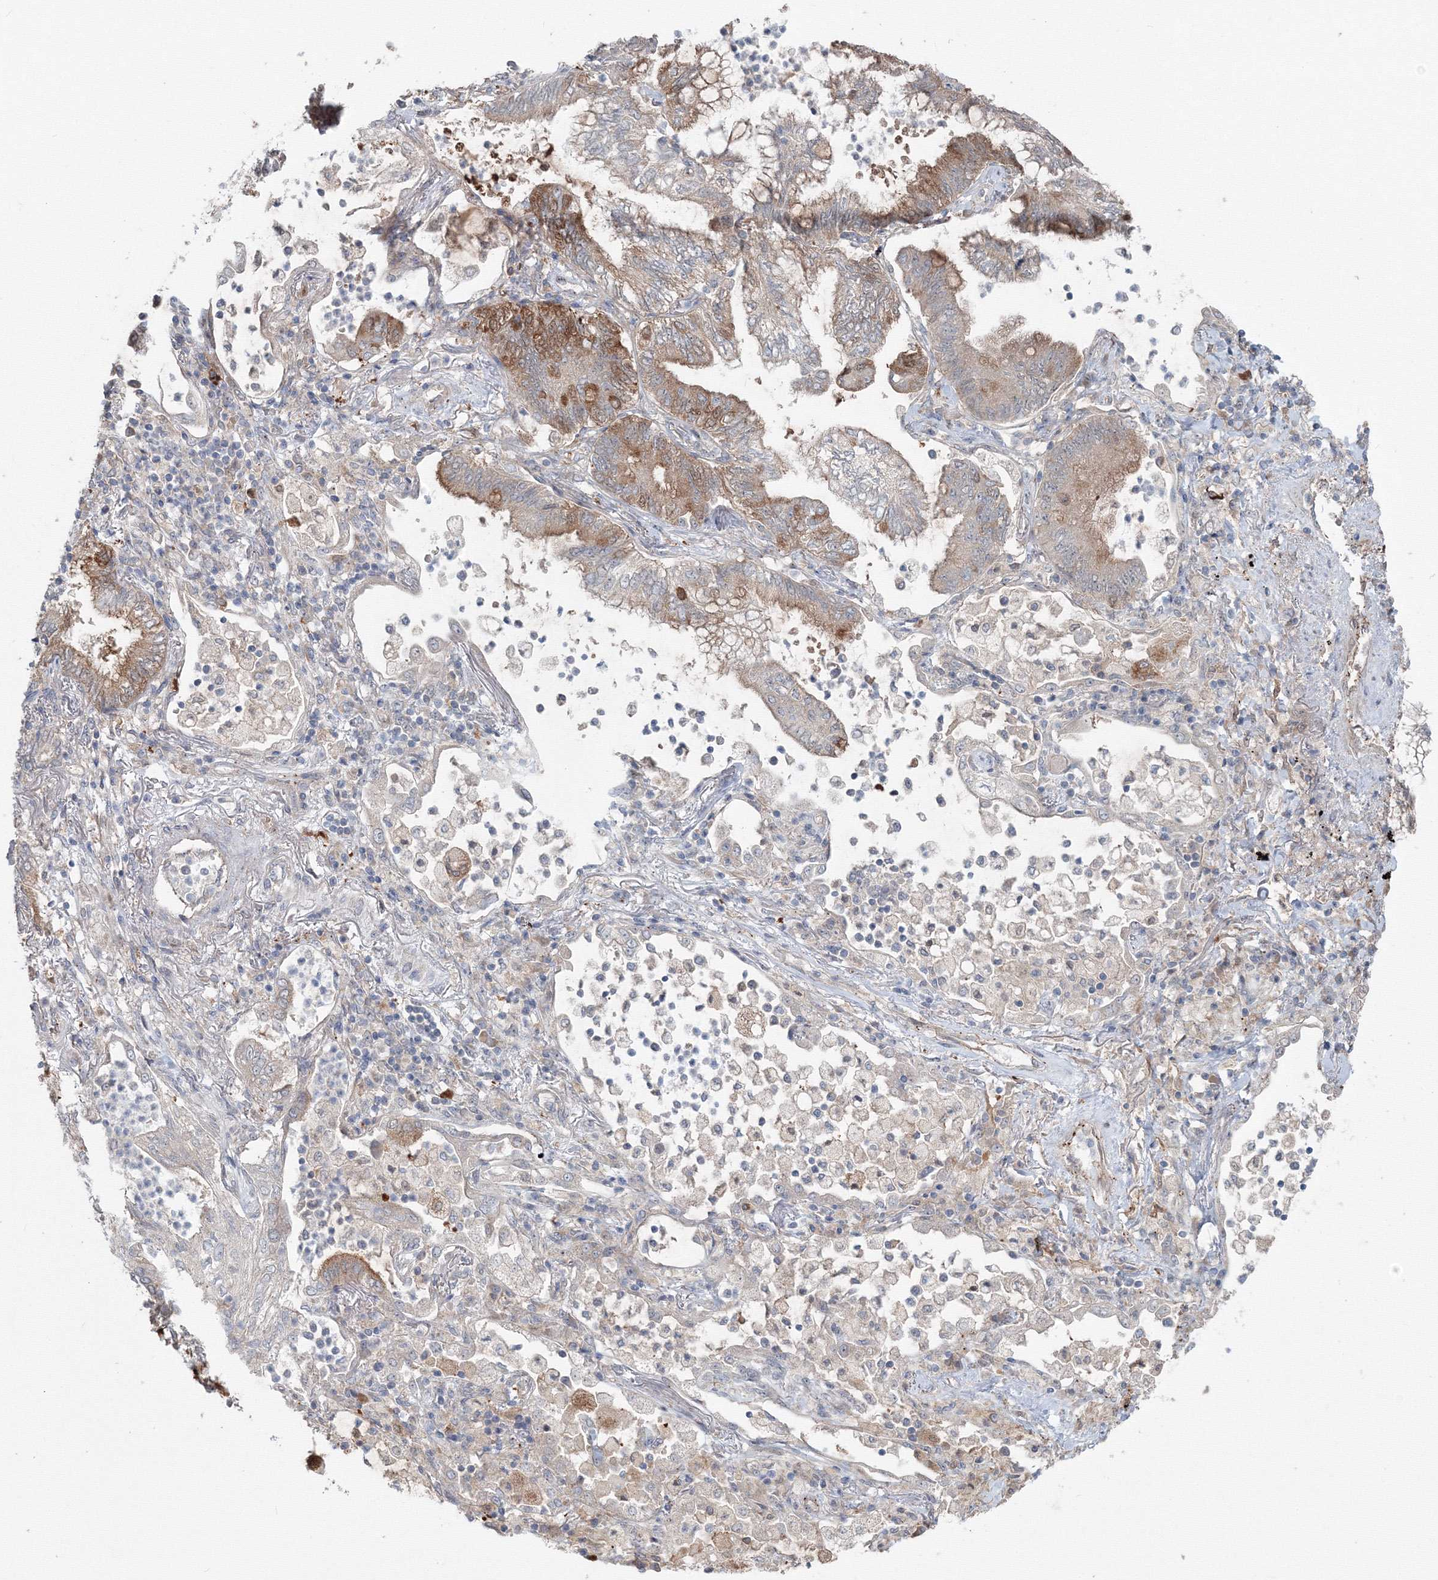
{"staining": {"intensity": "moderate", "quantity": "<25%", "location": "cytoplasmic/membranous"}, "tissue": "lung cancer", "cell_type": "Tumor cells", "image_type": "cancer", "snomed": [{"axis": "morphology", "description": "Adenocarcinoma, NOS"}, {"axis": "topography", "description": "Lung"}], "caption": "This histopathology image reveals adenocarcinoma (lung) stained with immunohistochemistry to label a protein in brown. The cytoplasmic/membranous of tumor cells show moderate positivity for the protein. Nuclei are counter-stained blue.", "gene": "MKRN2", "patient": {"sex": "female", "age": 70}}